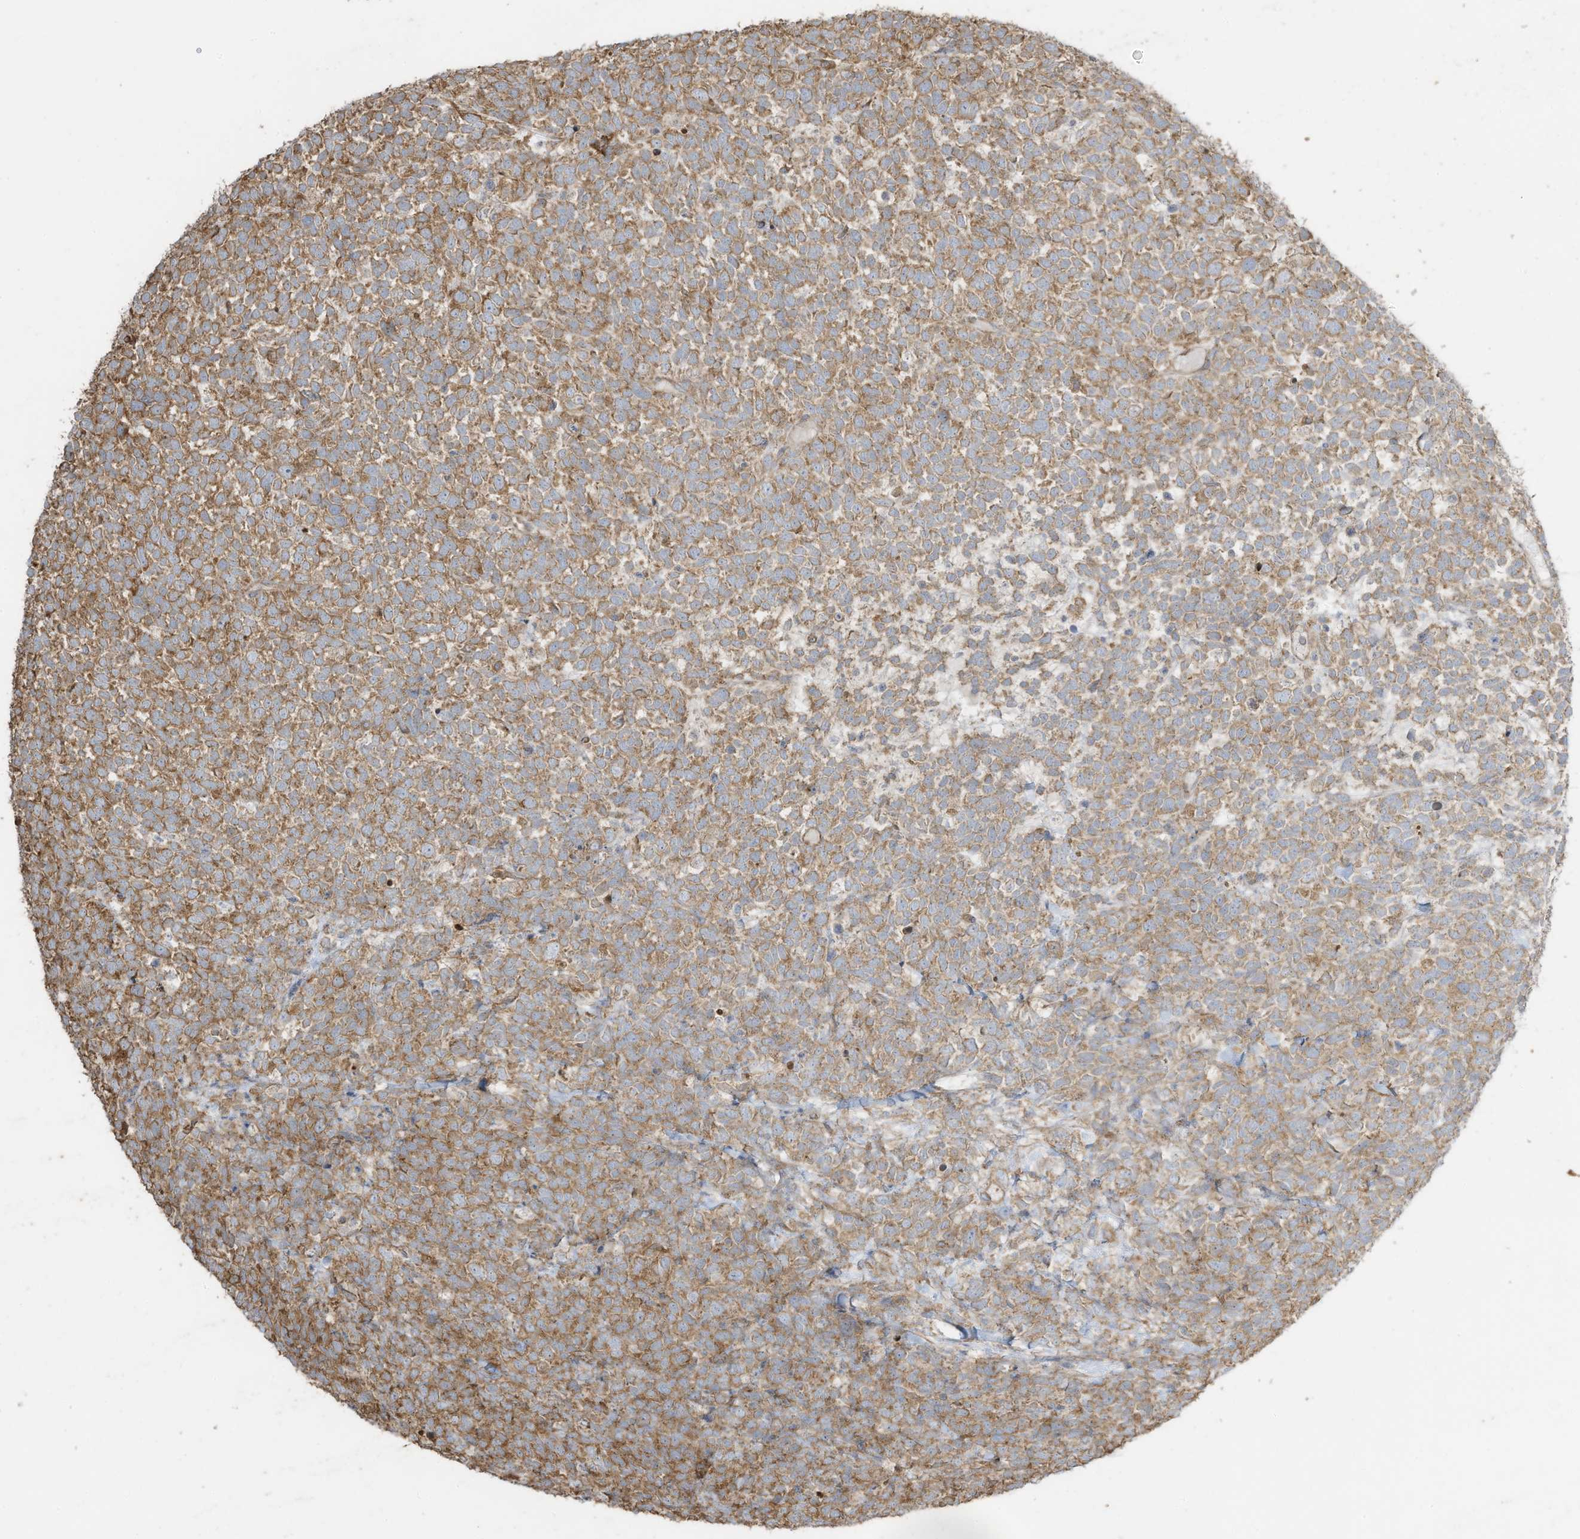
{"staining": {"intensity": "moderate", "quantity": "25%-75%", "location": "cytoplasmic/membranous"}, "tissue": "urothelial cancer", "cell_type": "Tumor cells", "image_type": "cancer", "snomed": [{"axis": "morphology", "description": "Urothelial carcinoma, High grade"}, {"axis": "topography", "description": "Urinary bladder"}], "caption": "The immunohistochemical stain highlights moderate cytoplasmic/membranous positivity in tumor cells of high-grade urothelial carcinoma tissue.", "gene": "CGAS", "patient": {"sex": "female", "age": 82}}